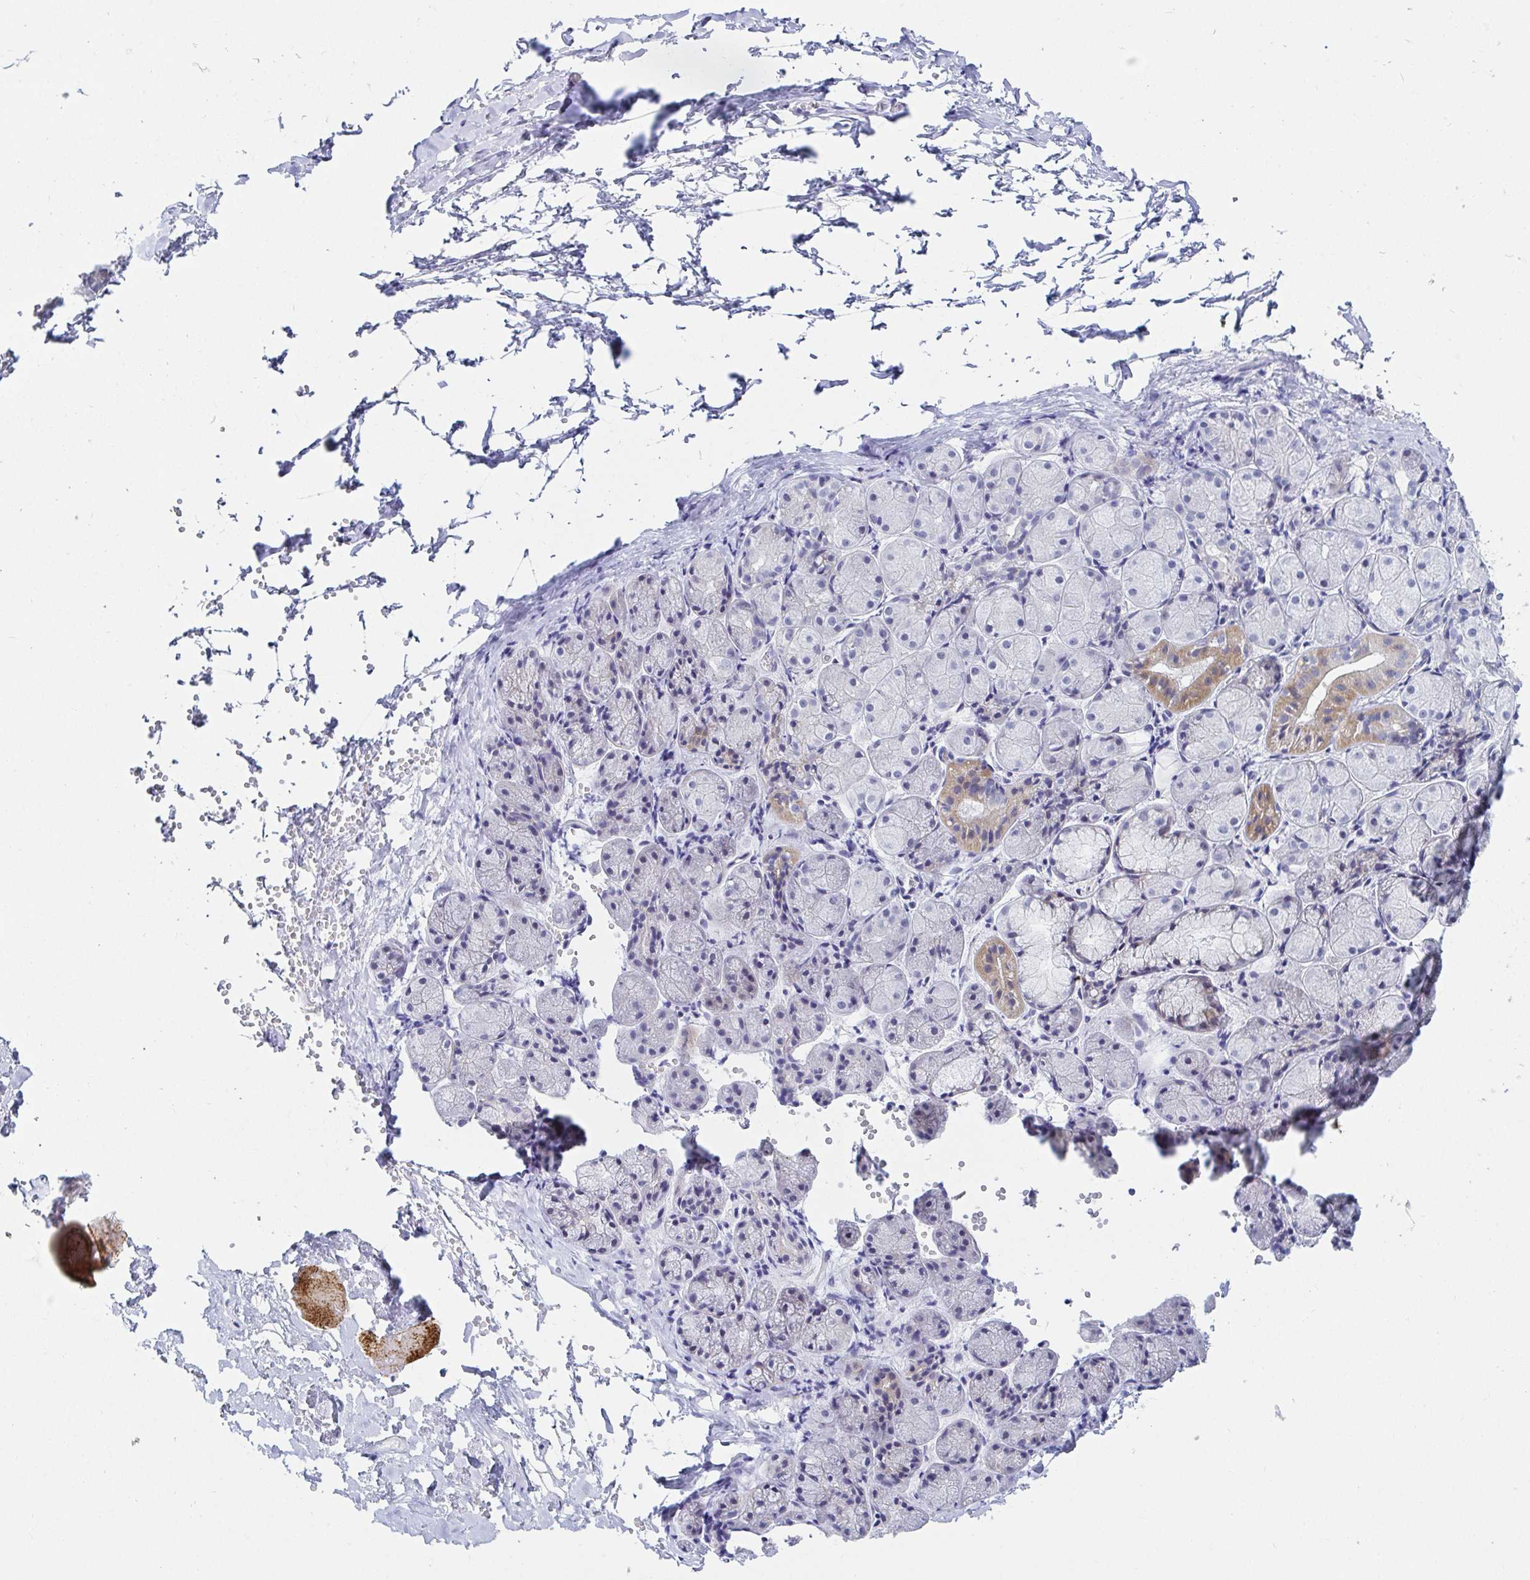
{"staining": {"intensity": "moderate", "quantity": "<25%", "location": "cytoplasmic/membranous"}, "tissue": "salivary gland", "cell_type": "Glandular cells", "image_type": "normal", "snomed": [{"axis": "morphology", "description": "Normal tissue, NOS"}, {"axis": "topography", "description": "Salivary gland"}], "caption": "Immunohistochemistry (IHC) image of benign salivary gland stained for a protein (brown), which reveals low levels of moderate cytoplasmic/membranous positivity in about <25% of glandular cells.", "gene": "OR10K1", "patient": {"sex": "female", "age": 24}}